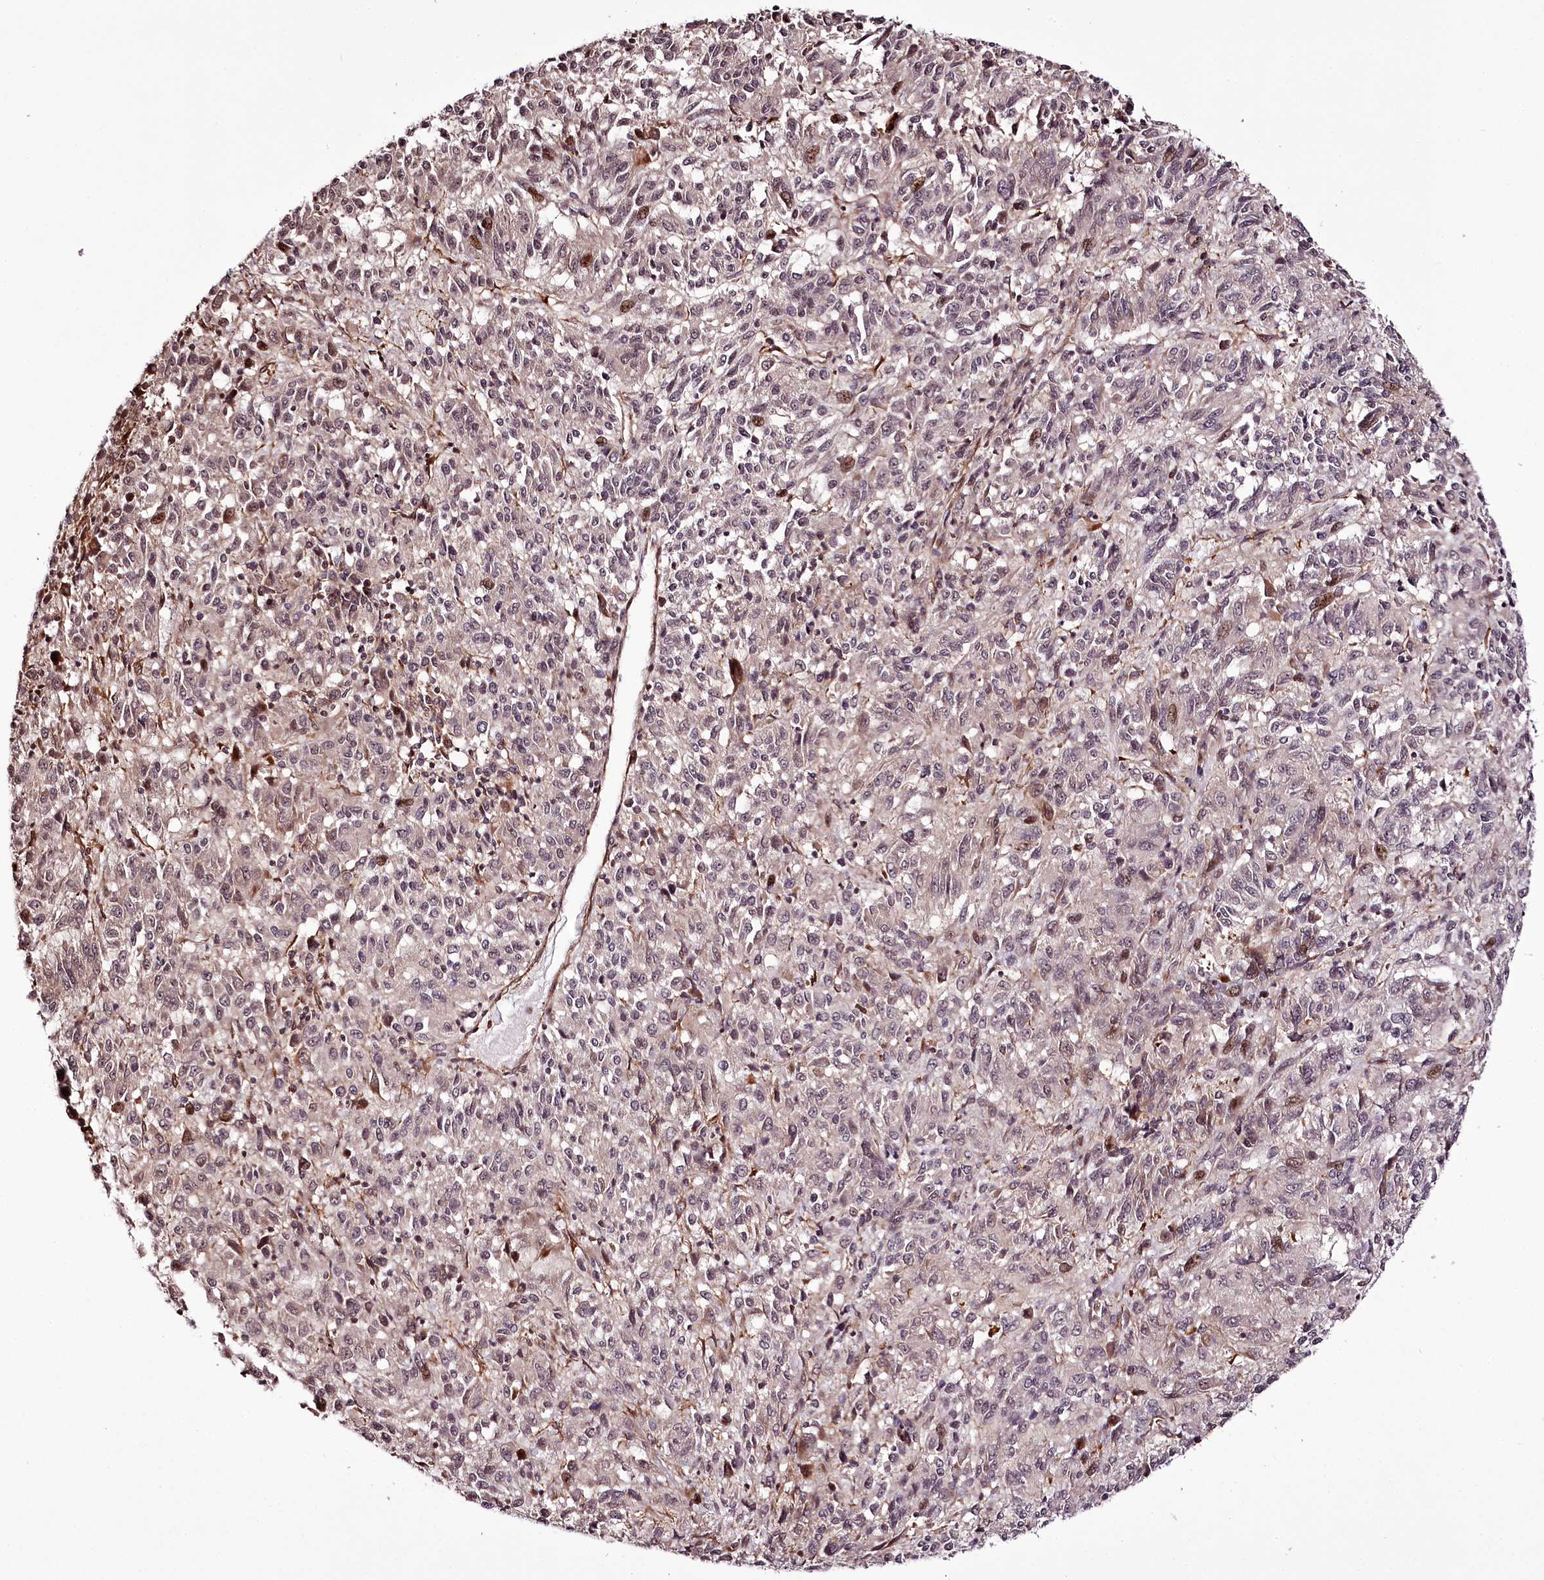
{"staining": {"intensity": "moderate", "quantity": "<25%", "location": "nuclear"}, "tissue": "melanoma", "cell_type": "Tumor cells", "image_type": "cancer", "snomed": [{"axis": "morphology", "description": "Malignant melanoma, Metastatic site"}, {"axis": "topography", "description": "Lung"}], "caption": "Moderate nuclear protein staining is appreciated in about <25% of tumor cells in melanoma. (DAB IHC, brown staining for protein, blue staining for nuclei).", "gene": "TTC33", "patient": {"sex": "male", "age": 64}}